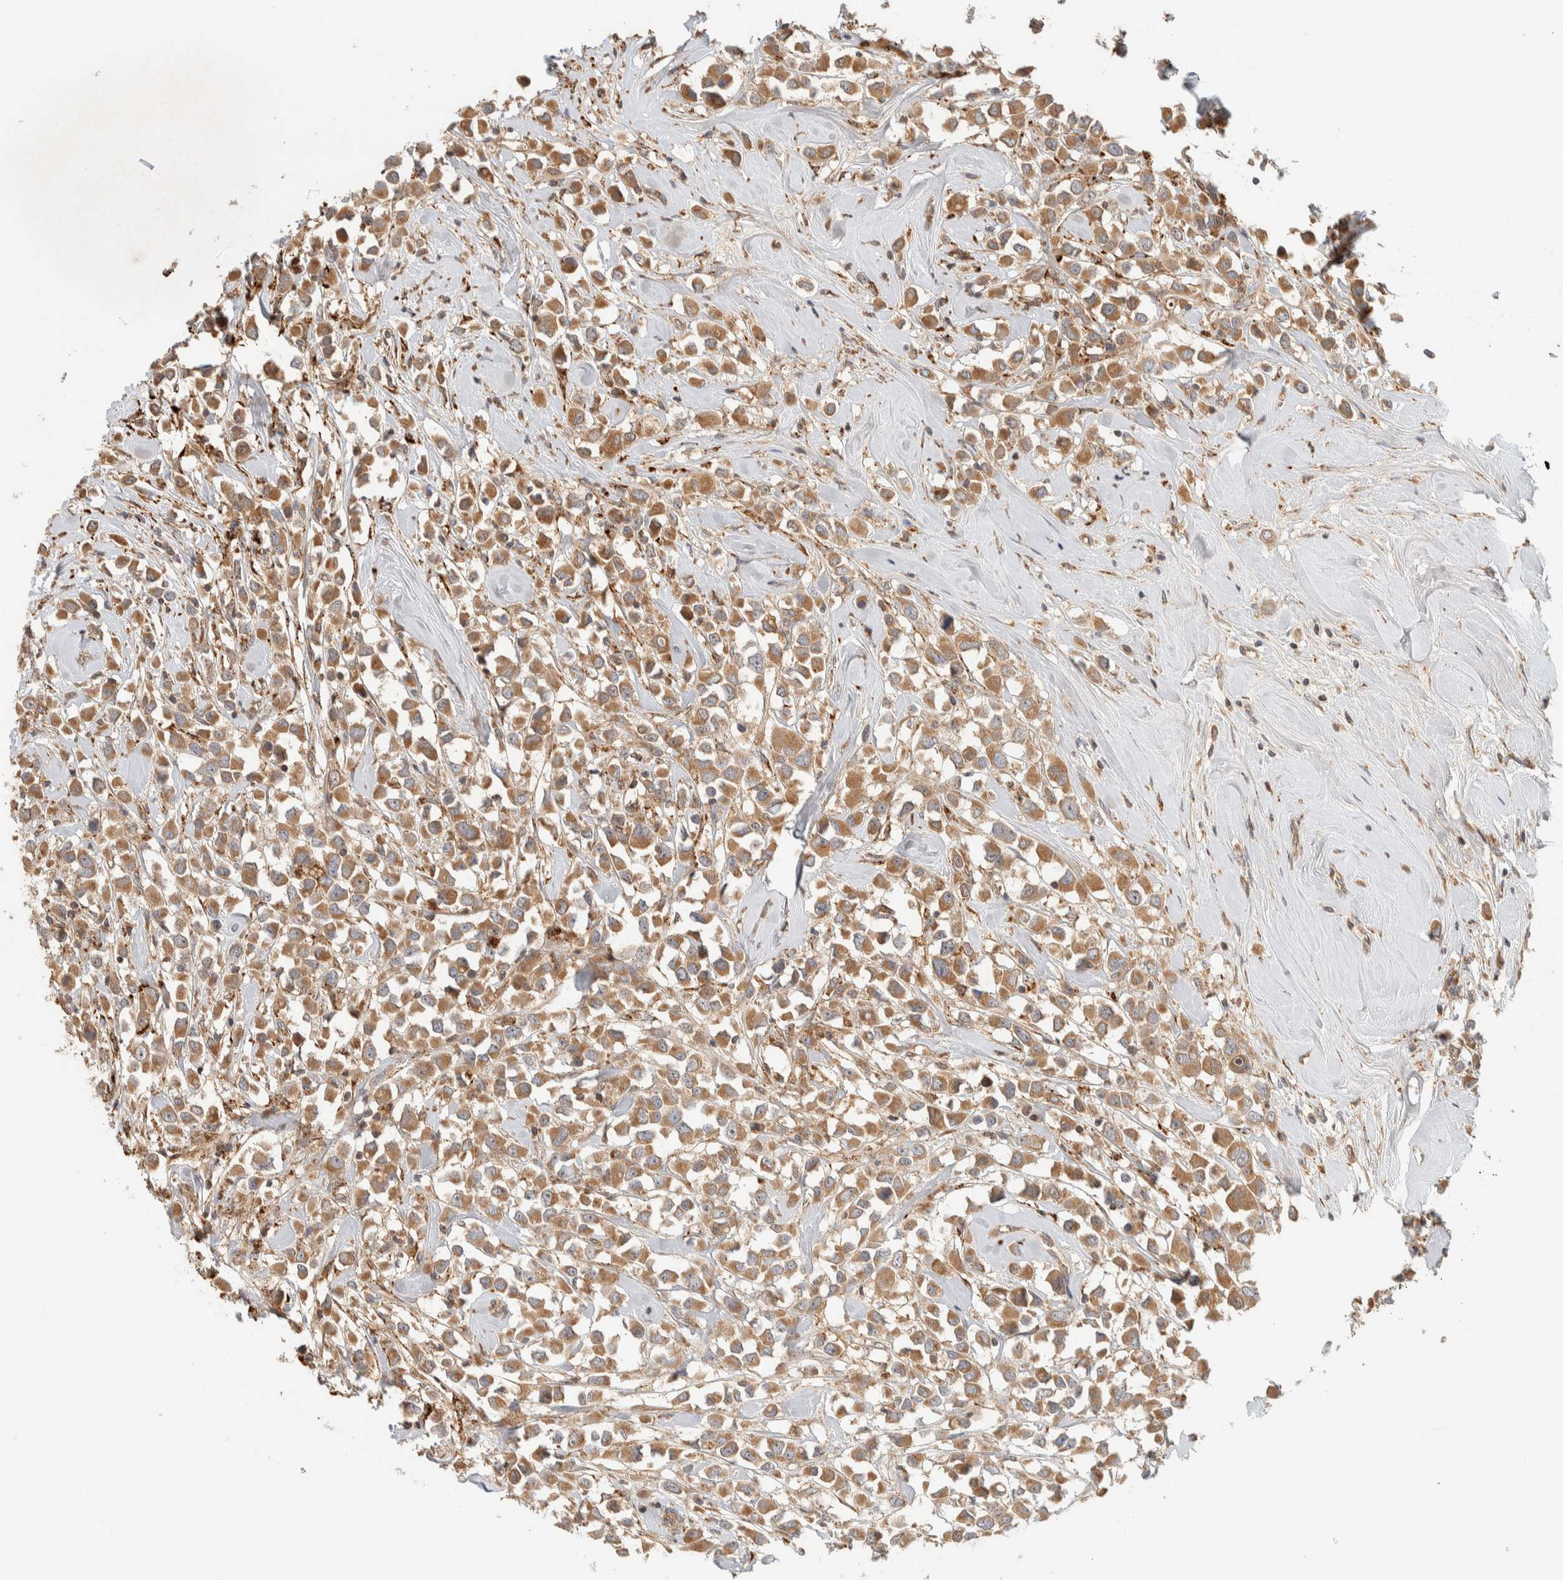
{"staining": {"intensity": "moderate", "quantity": ">75%", "location": "cytoplasmic/membranous"}, "tissue": "breast cancer", "cell_type": "Tumor cells", "image_type": "cancer", "snomed": [{"axis": "morphology", "description": "Duct carcinoma"}, {"axis": "topography", "description": "Breast"}], "caption": "Breast cancer (intraductal carcinoma) stained for a protein (brown) demonstrates moderate cytoplasmic/membranous positive expression in approximately >75% of tumor cells.", "gene": "FAM167A", "patient": {"sex": "female", "age": 61}}